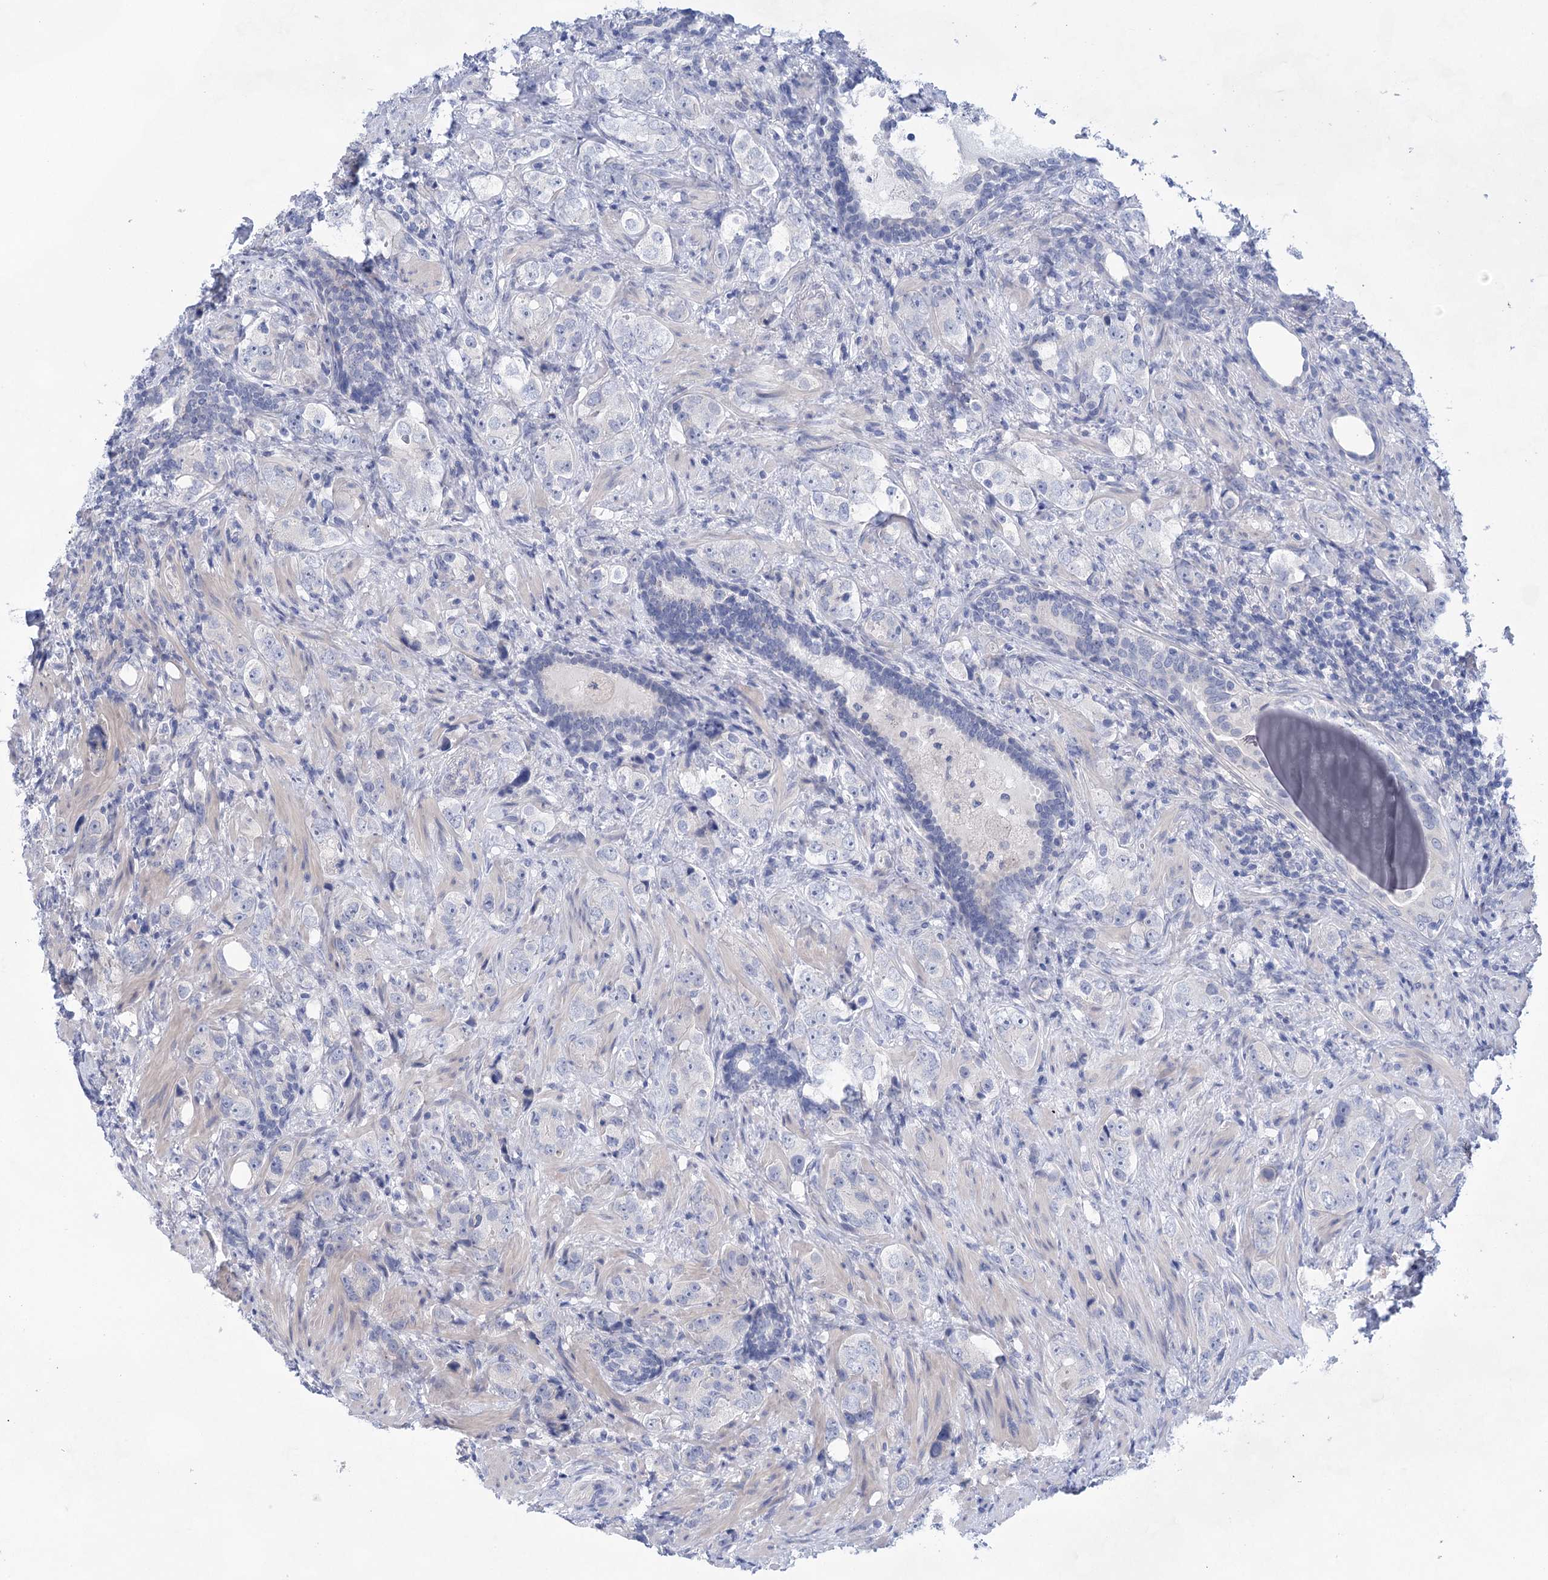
{"staining": {"intensity": "negative", "quantity": "none", "location": "none"}, "tissue": "prostate cancer", "cell_type": "Tumor cells", "image_type": "cancer", "snomed": [{"axis": "morphology", "description": "Adenocarcinoma, High grade"}, {"axis": "topography", "description": "Prostate"}], "caption": "Photomicrograph shows no protein positivity in tumor cells of prostate adenocarcinoma (high-grade) tissue.", "gene": "LALBA", "patient": {"sex": "male", "age": 63}}